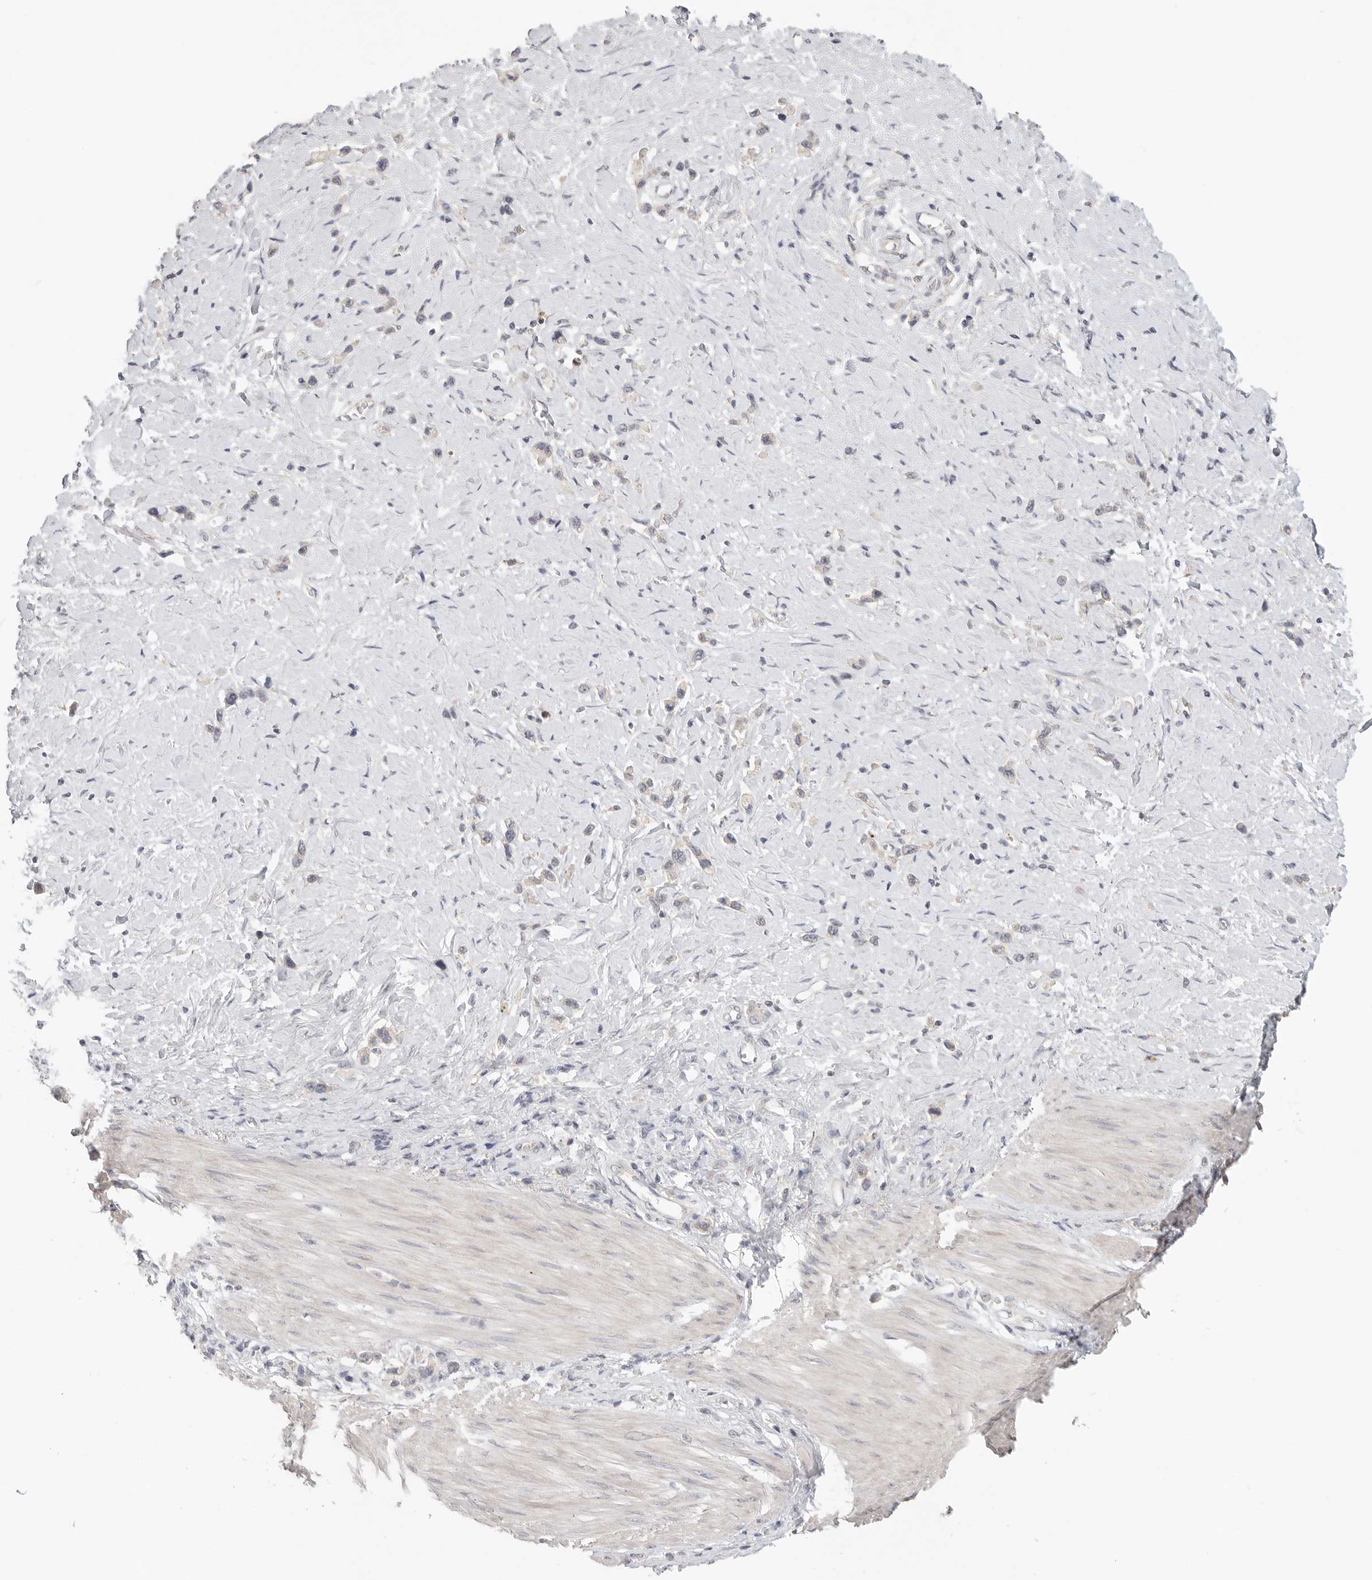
{"staining": {"intensity": "negative", "quantity": "none", "location": "none"}, "tissue": "stomach cancer", "cell_type": "Tumor cells", "image_type": "cancer", "snomed": [{"axis": "morphology", "description": "Adenocarcinoma, NOS"}, {"axis": "topography", "description": "Stomach"}], "caption": "Tumor cells show no significant expression in stomach cancer (adenocarcinoma).", "gene": "HDAC6", "patient": {"sex": "female", "age": 65}}